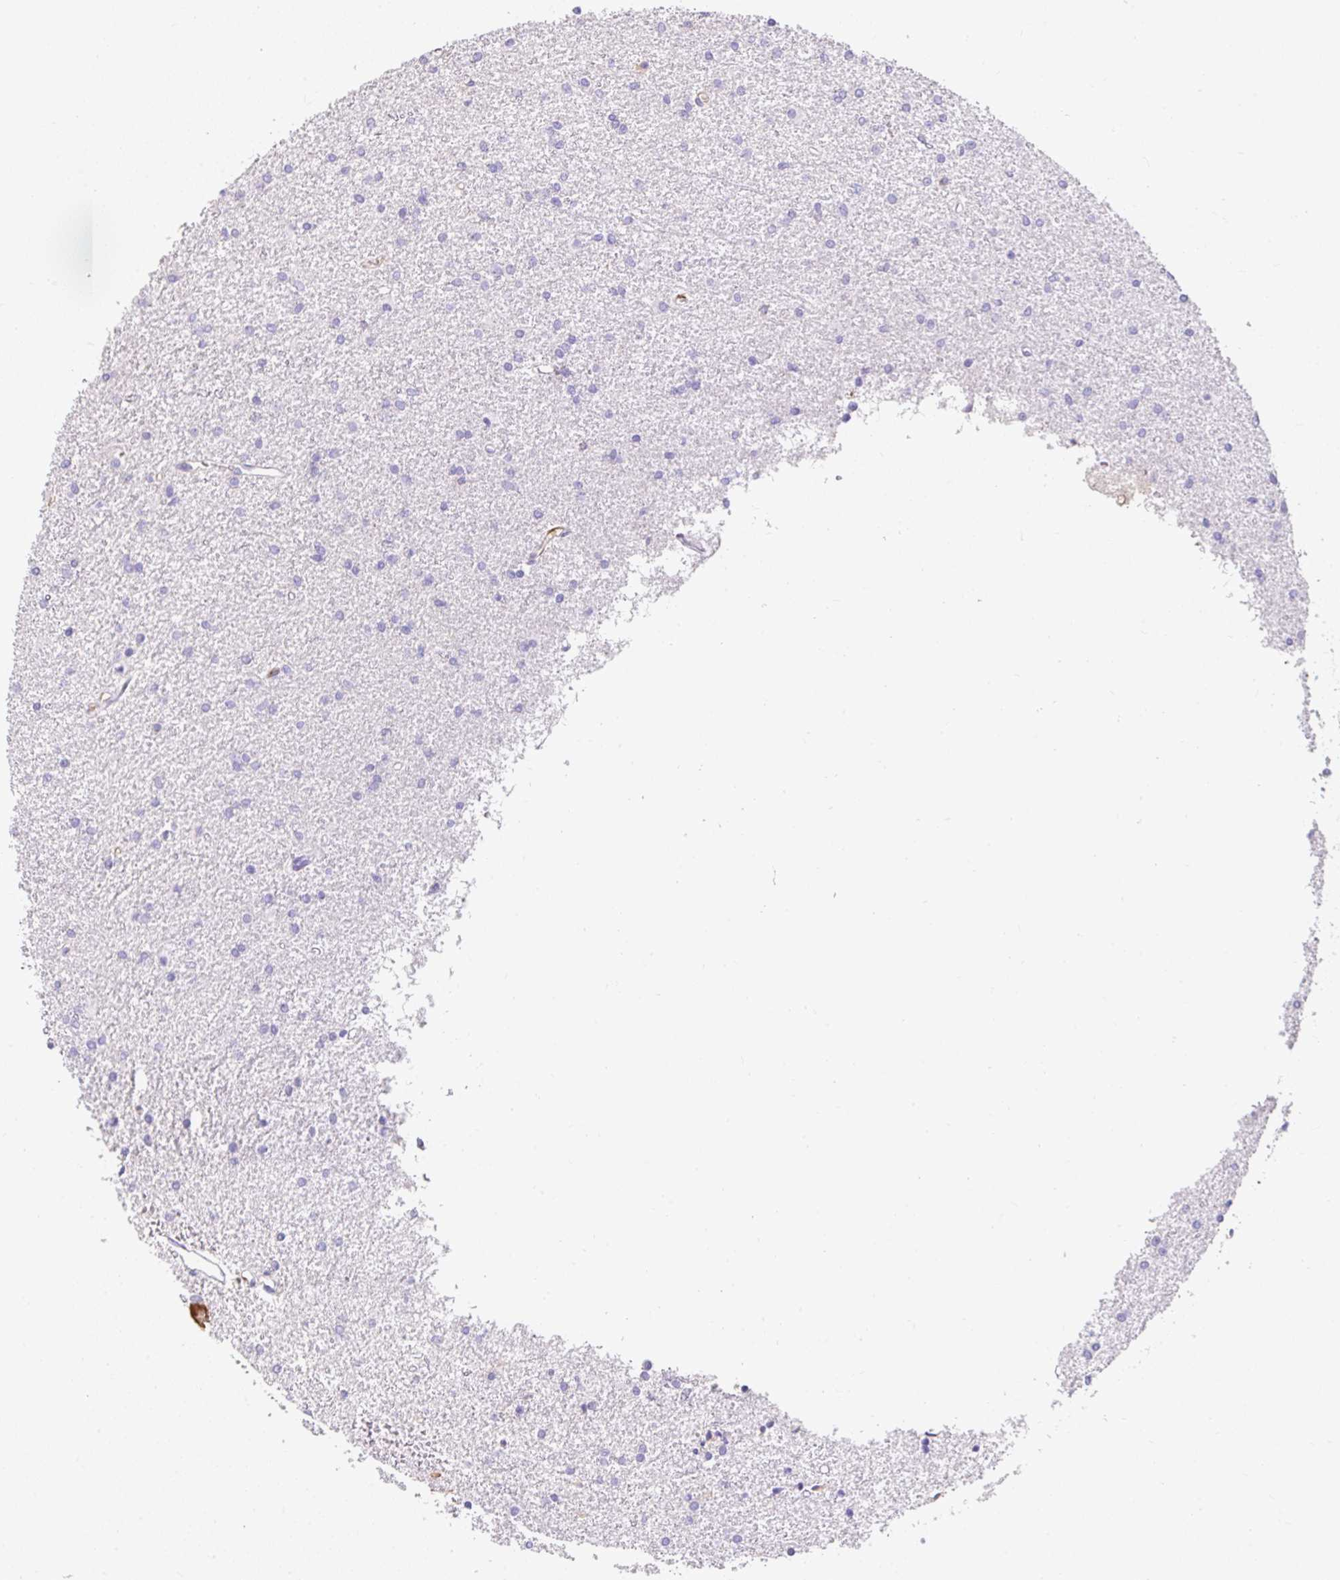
{"staining": {"intensity": "negative", "quantity": "none", "location": "none"}, "tissue": "glioma", "cell_type": "Tumor cells", "image_type": "cancer", "snomed": [{"axis": "morphology", "description": "Glioma, malignant, High grade"}, {"axis": "topography", "description": "Brain"}], "caption": "Immunohistochemistry (IHC) of human glioma demonstrates no expression in tumor cells.", "gene": "APOC4-APOC2", "patient": {"sex": "female", "age": 50}}